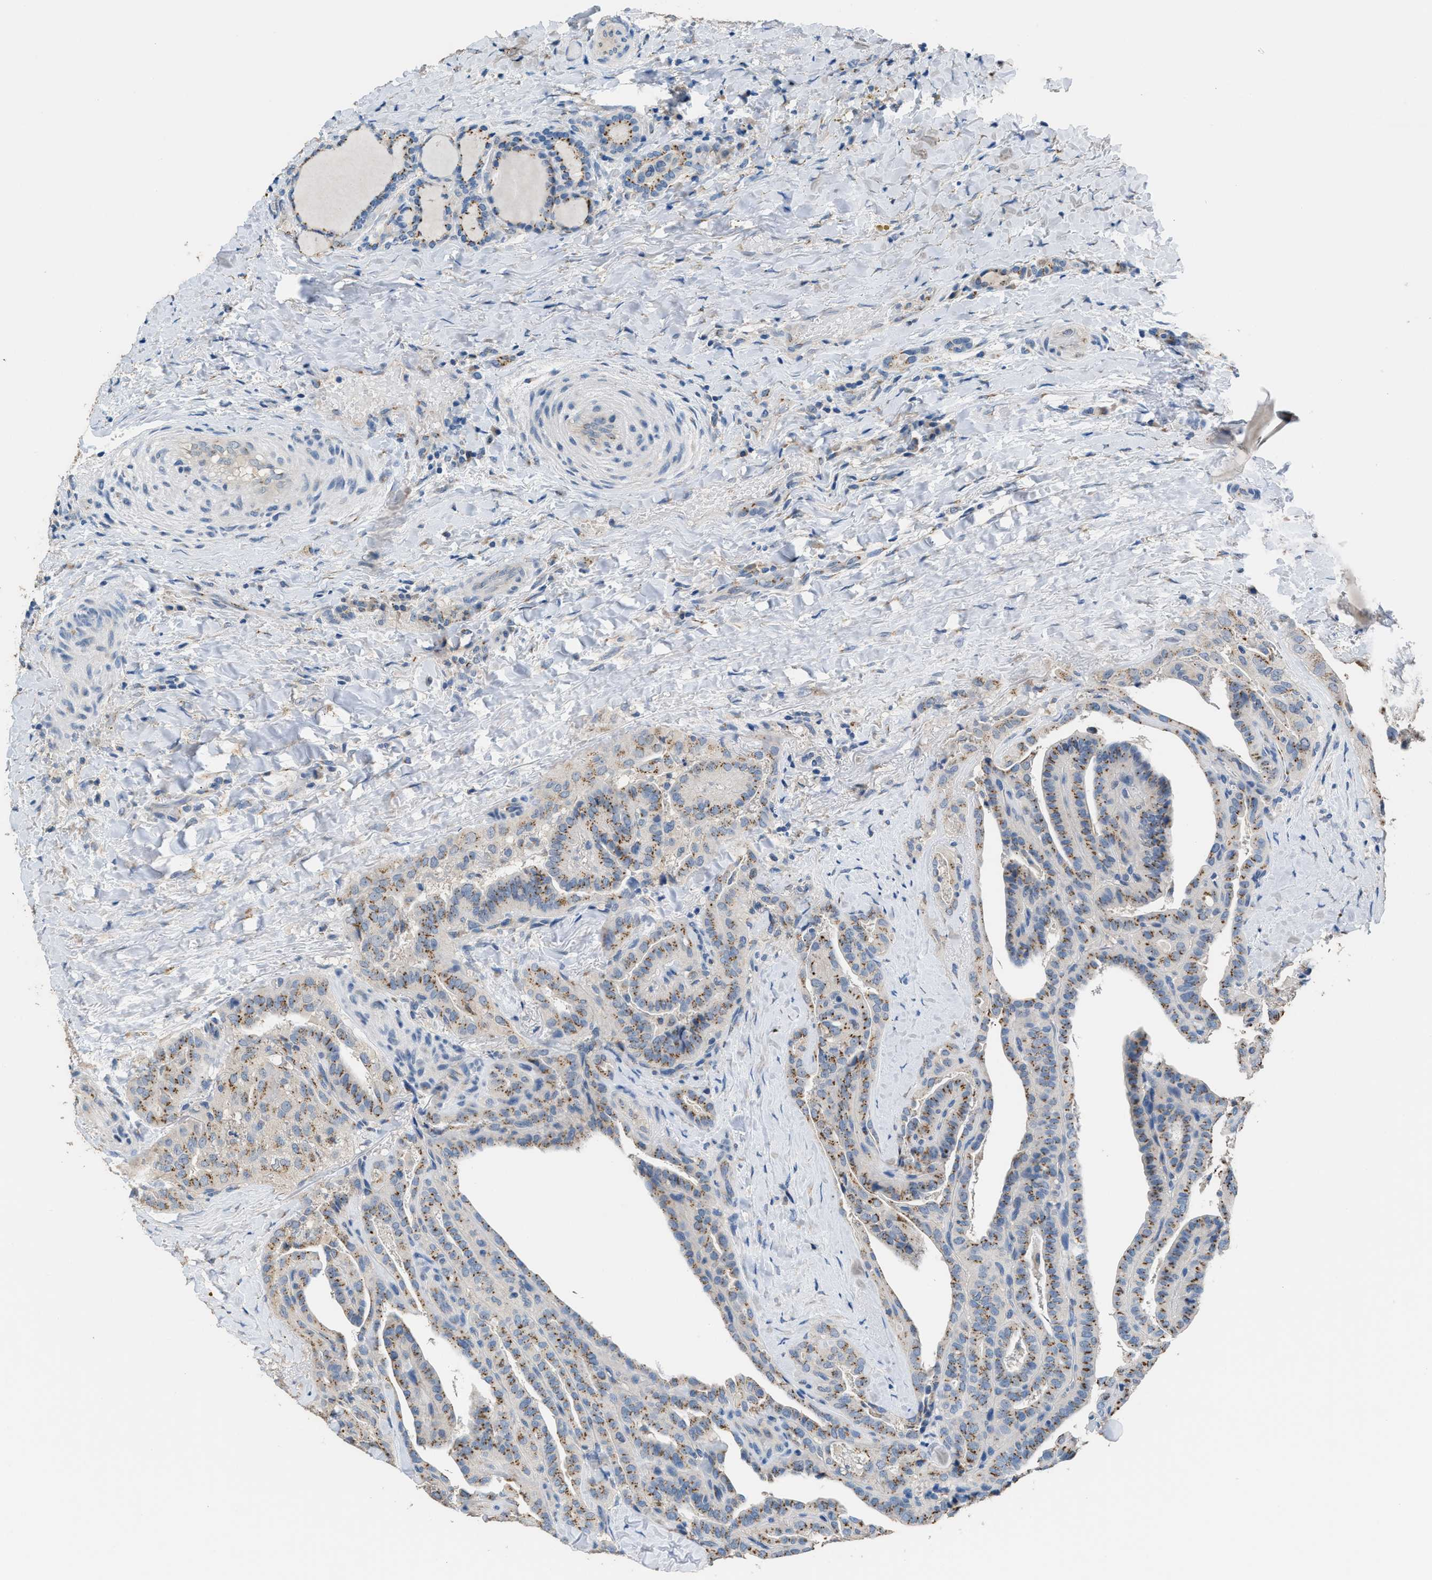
{"staining": {"intensity": "moderate", "quantity": ">75%", "location": "cytoplasmic/membranous"}, "tissue": "thyroid cancer", "cell_type": "Tumor cells", "image_type": "cancer", "snomed": [{"axis": "morphology", "description": "Papillary adenocarcinoma, NOS"}, {"axis": "topography", "description": "Thyroid gland"}], "caption": "Human thyroid papillary adenocarcinoma stained for a protein (brown) reveals moderate cytoplasmic/membranous positive positivity in approximately >75% of tumor cells.", "gene": "GOLM1", "patient": {"sex": "male", "age": 77}}